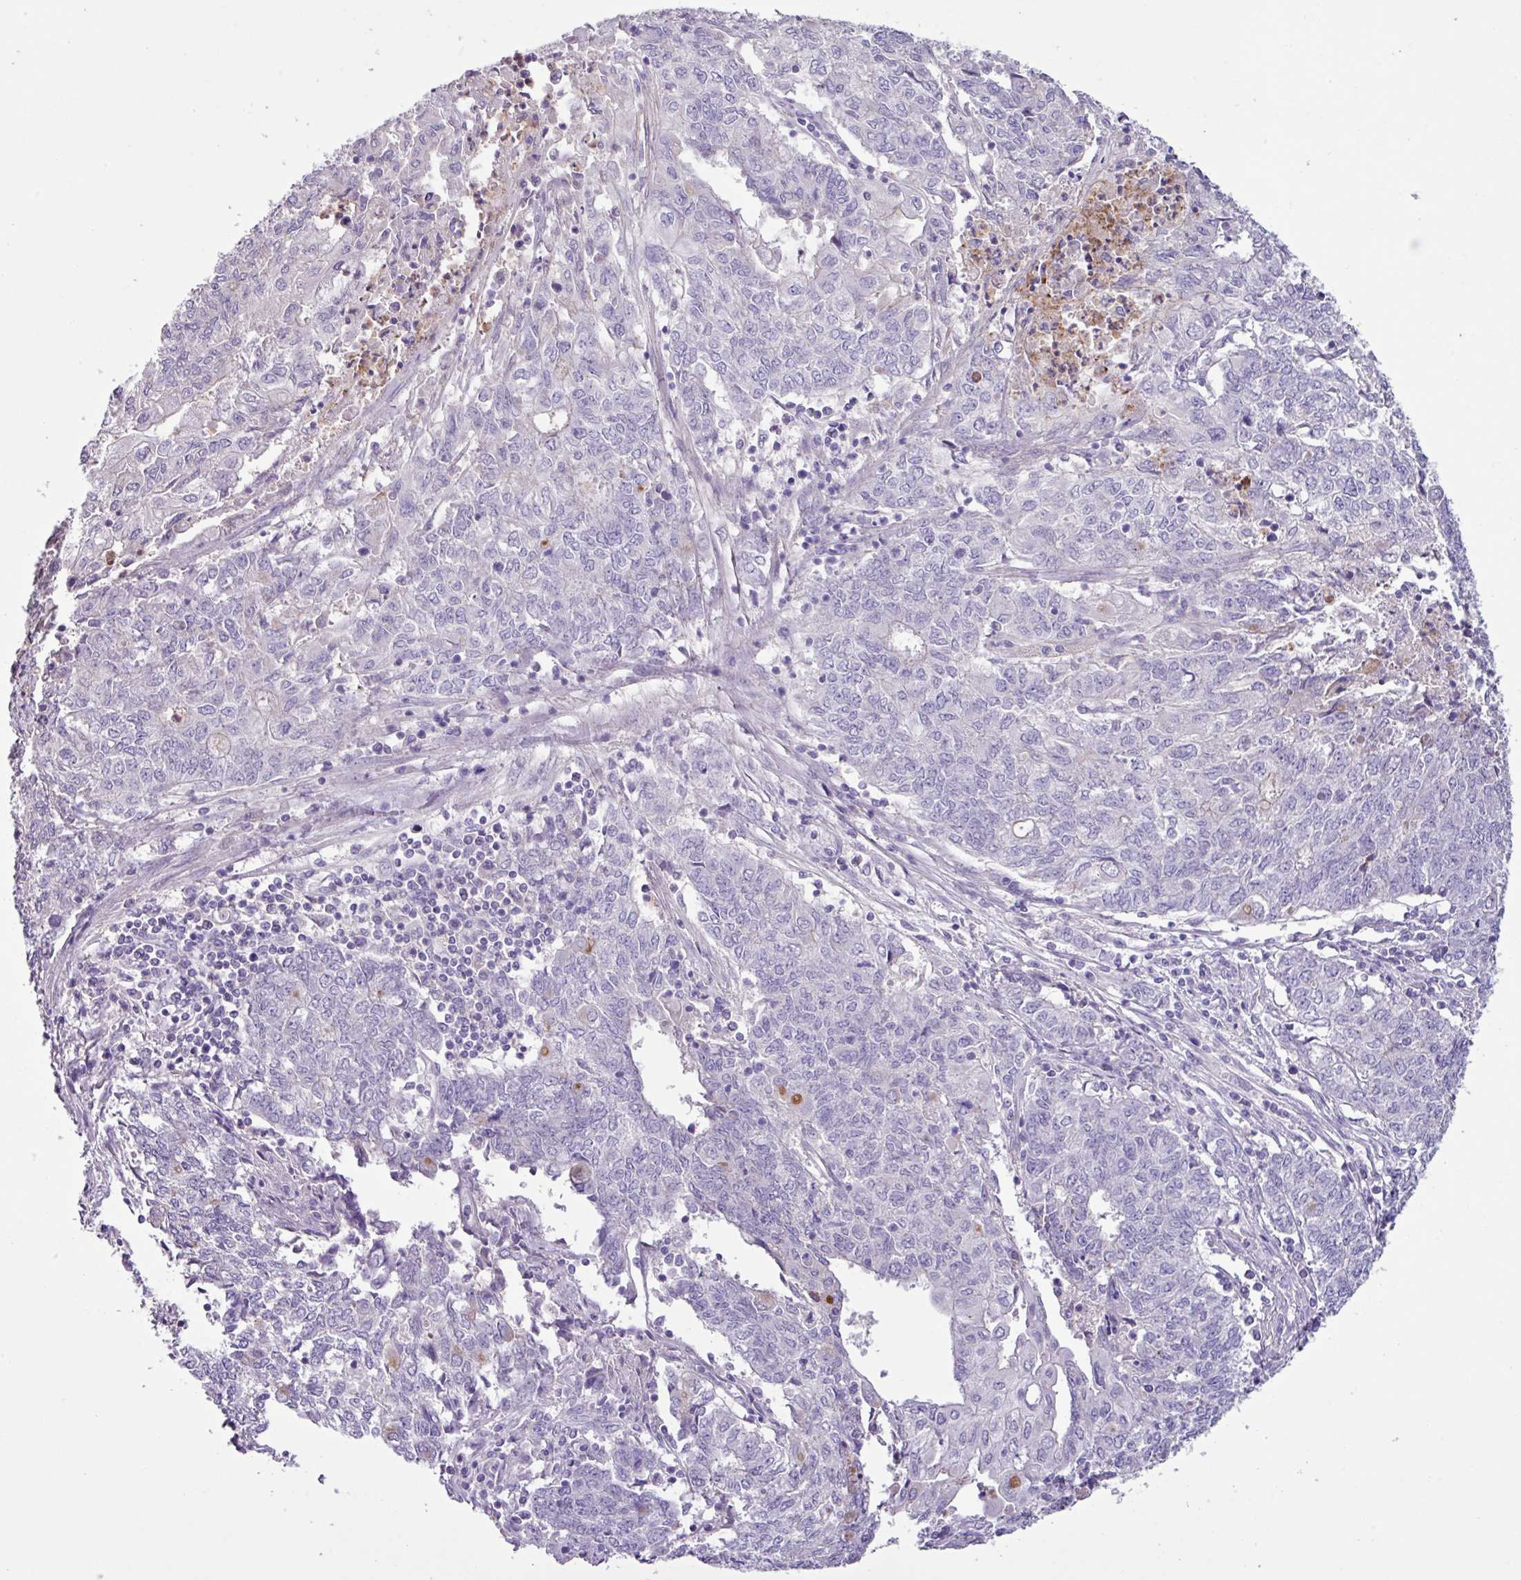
{"staining": {"intensity": "negative", "quantity": "none", "location": "none"}, "tissue": "endometrial cancer", "cell_type": "Tumor cells", "image_type": "cancer", "snomed": [{"axis": "morphology", "description": "Adenocarcinoma, NOS"}, {"axis": "topography", "description": "Endometrium"}], "caption": "Tumor cells are negative for brown protein staining in adenocarcinoma (endometrial).", "gene": "CYSTM1", "patient": {"sex": "female", "age": 54}}